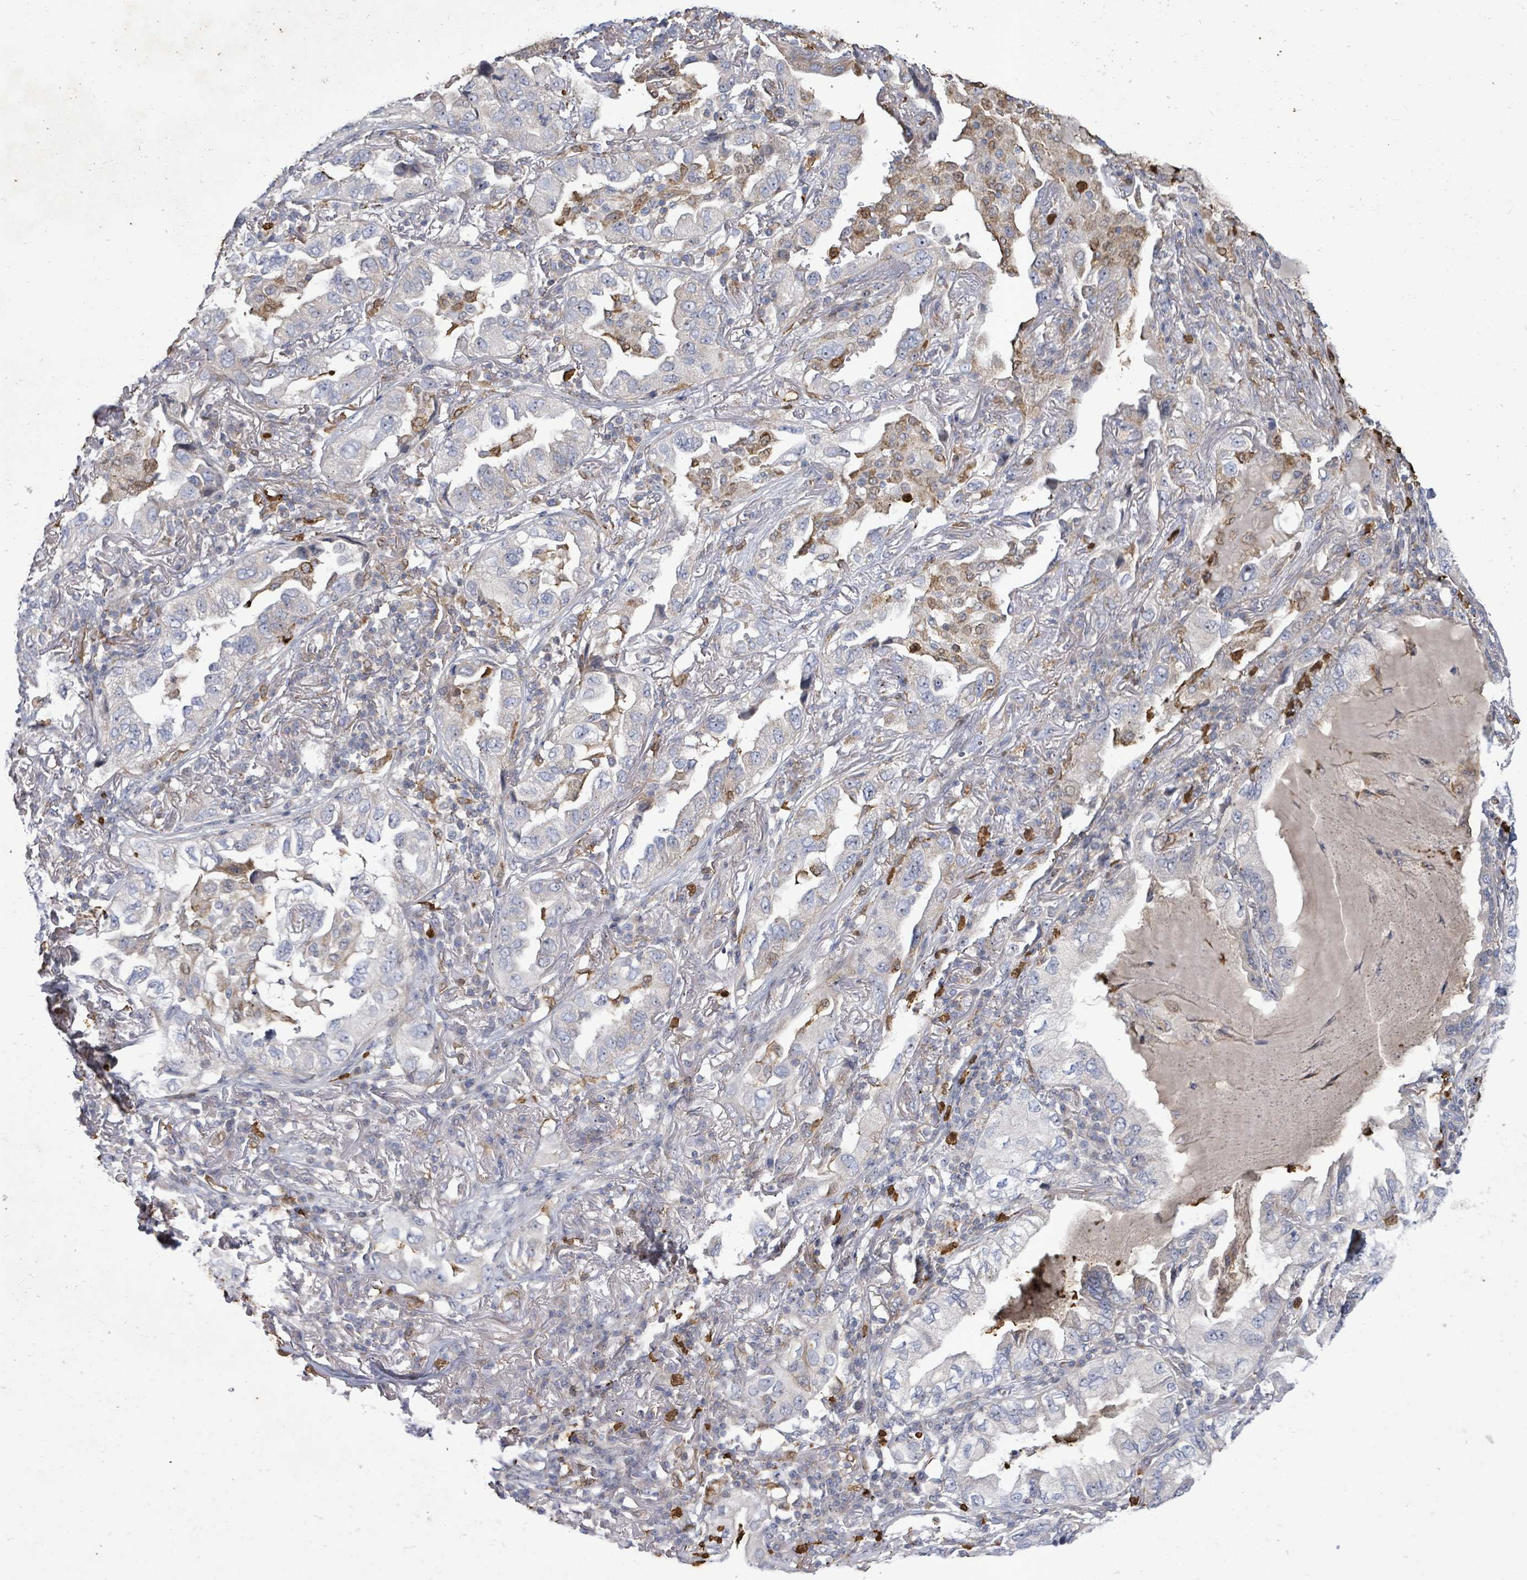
{"staining": {"intensity": "negative", "quantity": "none", "location": "none"}, "tissue": "lung cancer", "cell_type": "Tumor cells", "image_type": "cancer", "snomed": [{"axis": "morphology", "description": "Adenocarcinoma, NOS"}, {"axis": "topography", "description": "Lung"}], "caption": "Lung cancer (adenocarcinoma) was stained to show a protein in brown. There is no significant expression in tumor cells. (Brightfield microscopy of DAB immunohistochemistry (IHC) at high magnification).", "gene": "FAM210A", "patient": {"sex": "female", "age": 69}}